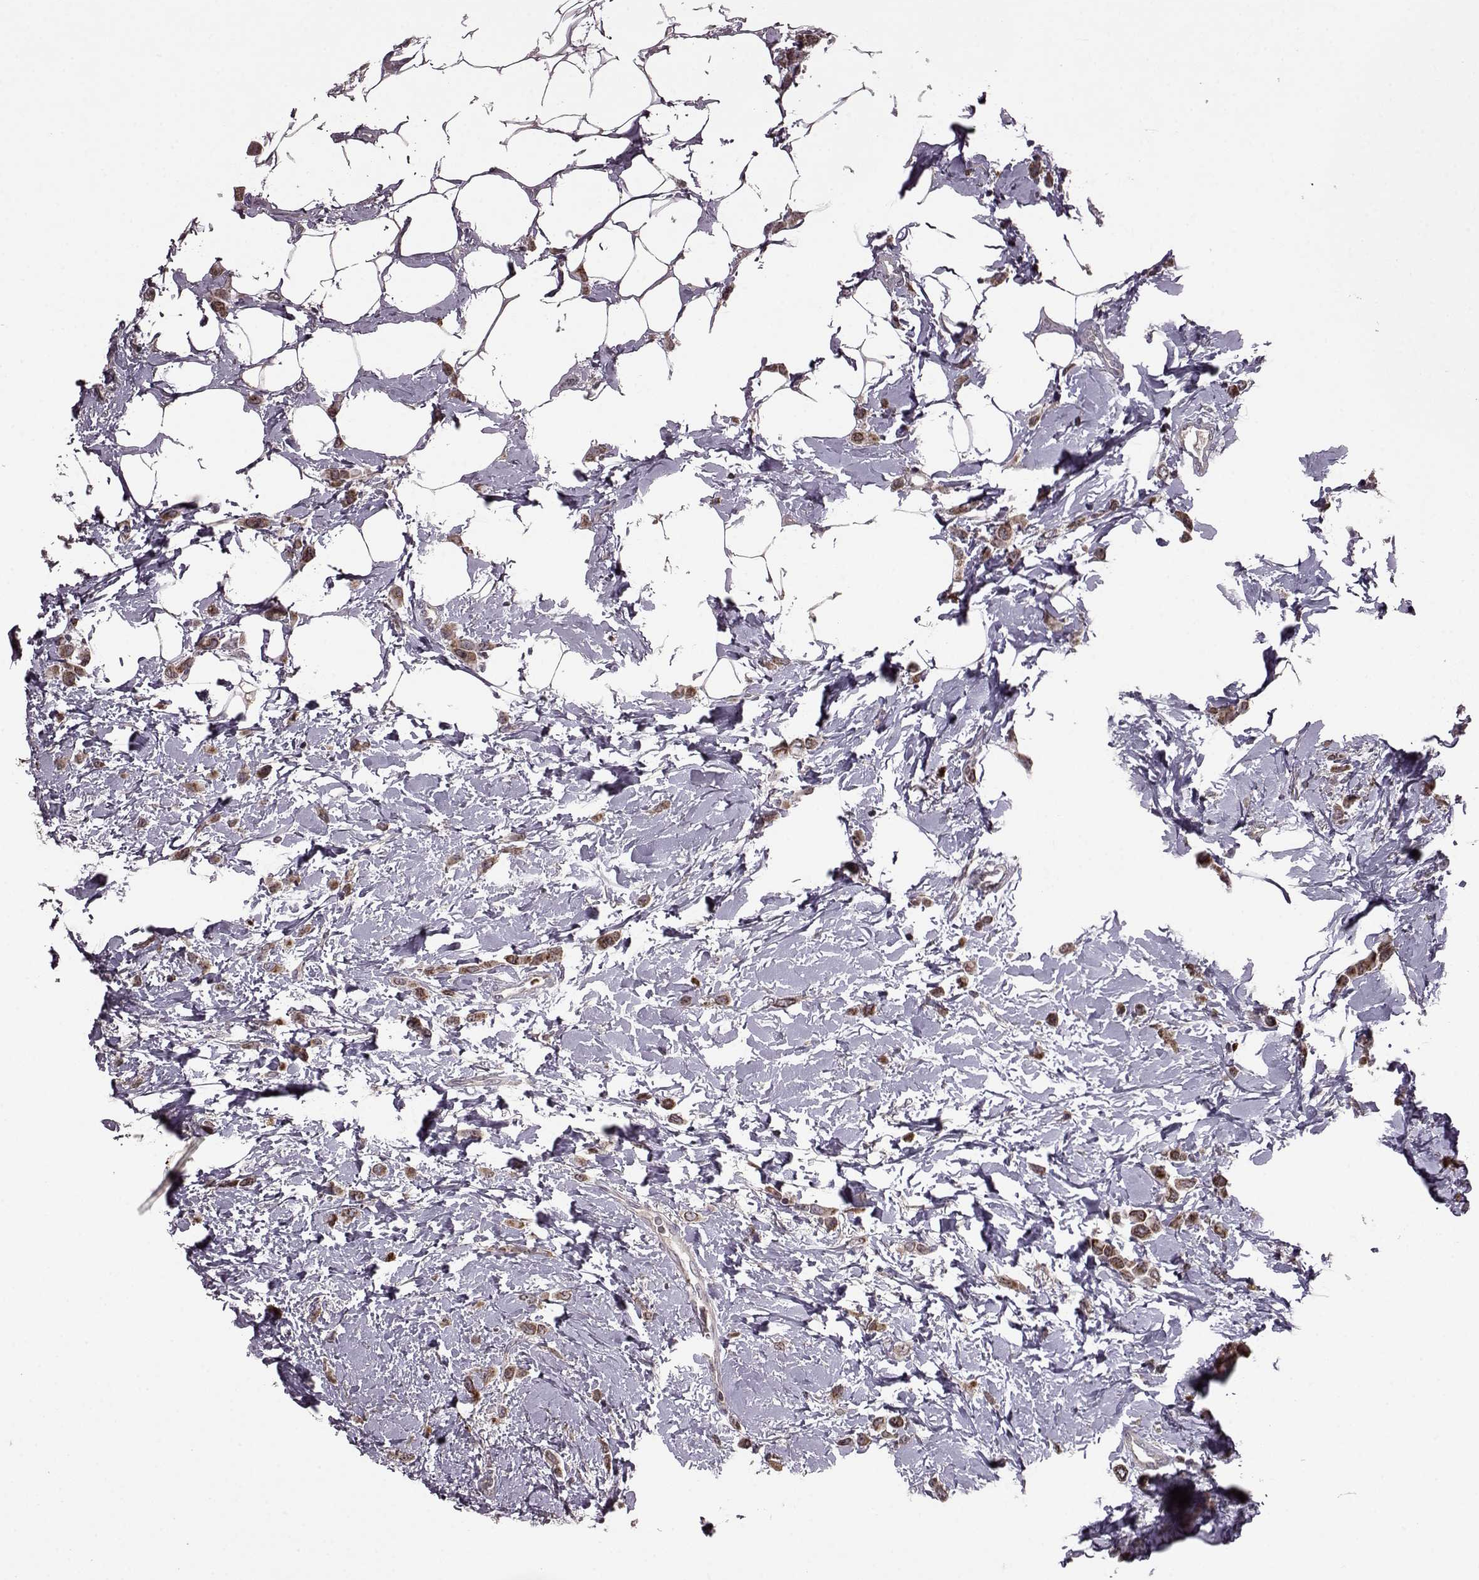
{"staining": {"intensity": "moderate", "quantity": ">75%", "location": "cytoplasmic/membranous"}, "tissue": "breast cancer", "cell_type": "Tumor cells", "image_type": "cancer", "snomed": [{"axis": "morphology", "description": "Lobular carcinoma"}, {"axis": "topography", "description": "Breast"}], "caption": "Tumor cells reveal medium levels of moderate cytoplasmic/membranous positivity in approximately >75% of cells in human breast cancer.", "gene": "TRMU", "patient": {"sex": "female", "age": 66}}